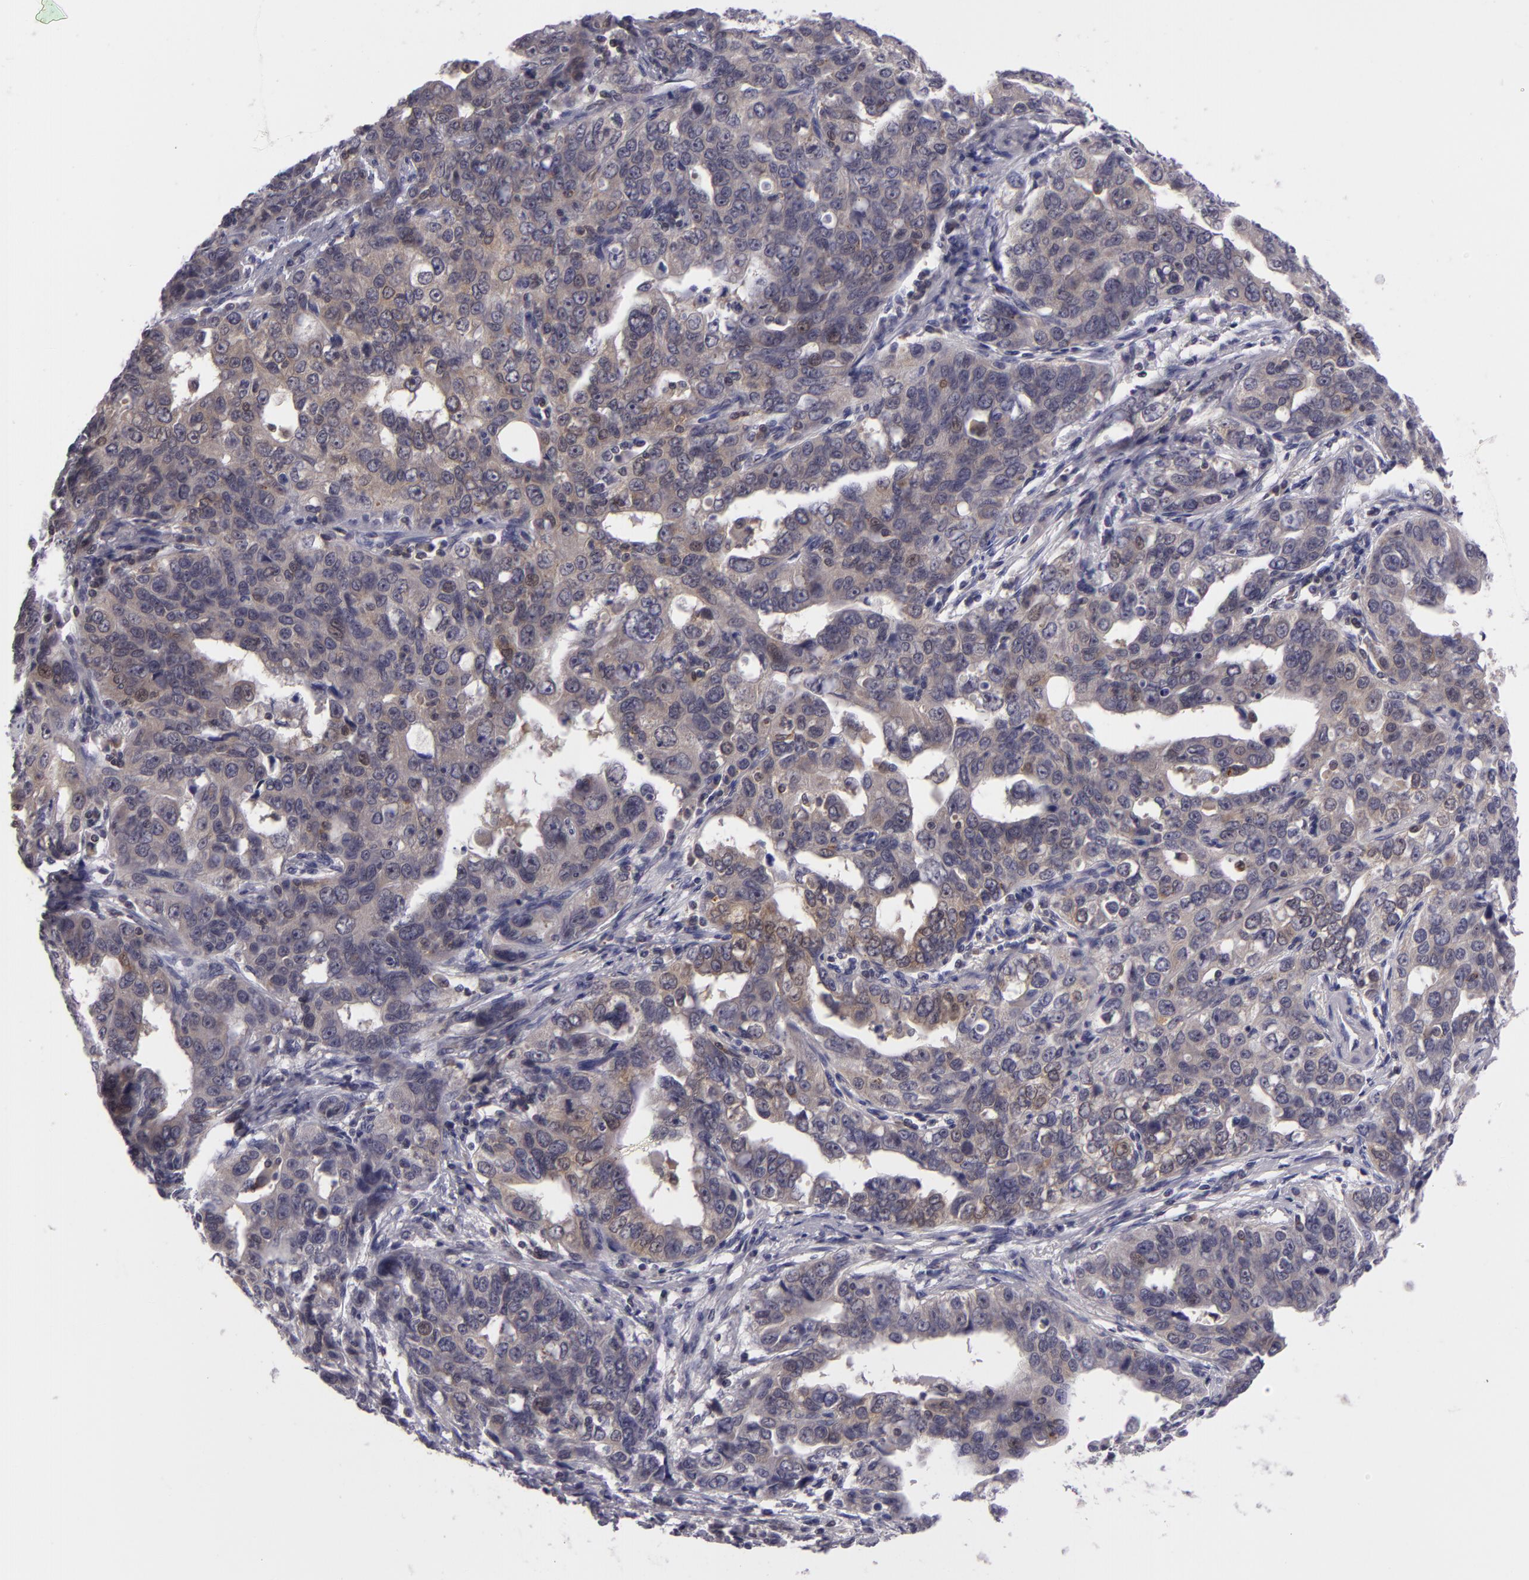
{"staining": {"intensity": "moderate", "quantity": "25%-75%", "location": "cytoplasmic/membranous"}, "tissue": "stomach cancer", "cell_type": "Tumor cells", "image_type": "cancer", "snomed": [{"axis": "morphology", "description": "Adenocarcinoma, NOS"}, {"axis": "topography", "description": "Stomach, upper"}], "caption": "A high-resolution micrograph shows immunohistochemistry (IHC) staining of stomach cancer (adenocarcinoma), which reveals moderate cytoplasmic/membranous staining in approximately 25%-75% of tumor cells. The staining was performed using DAB (3,3'-diaminobenzidine) to visualize the protein expression in brown, while the nuclei were stained in blue with hematoxylin (Magnification: 20x).", "gene": "BCL10", "patient": {"sex": "male", "age": 76}}